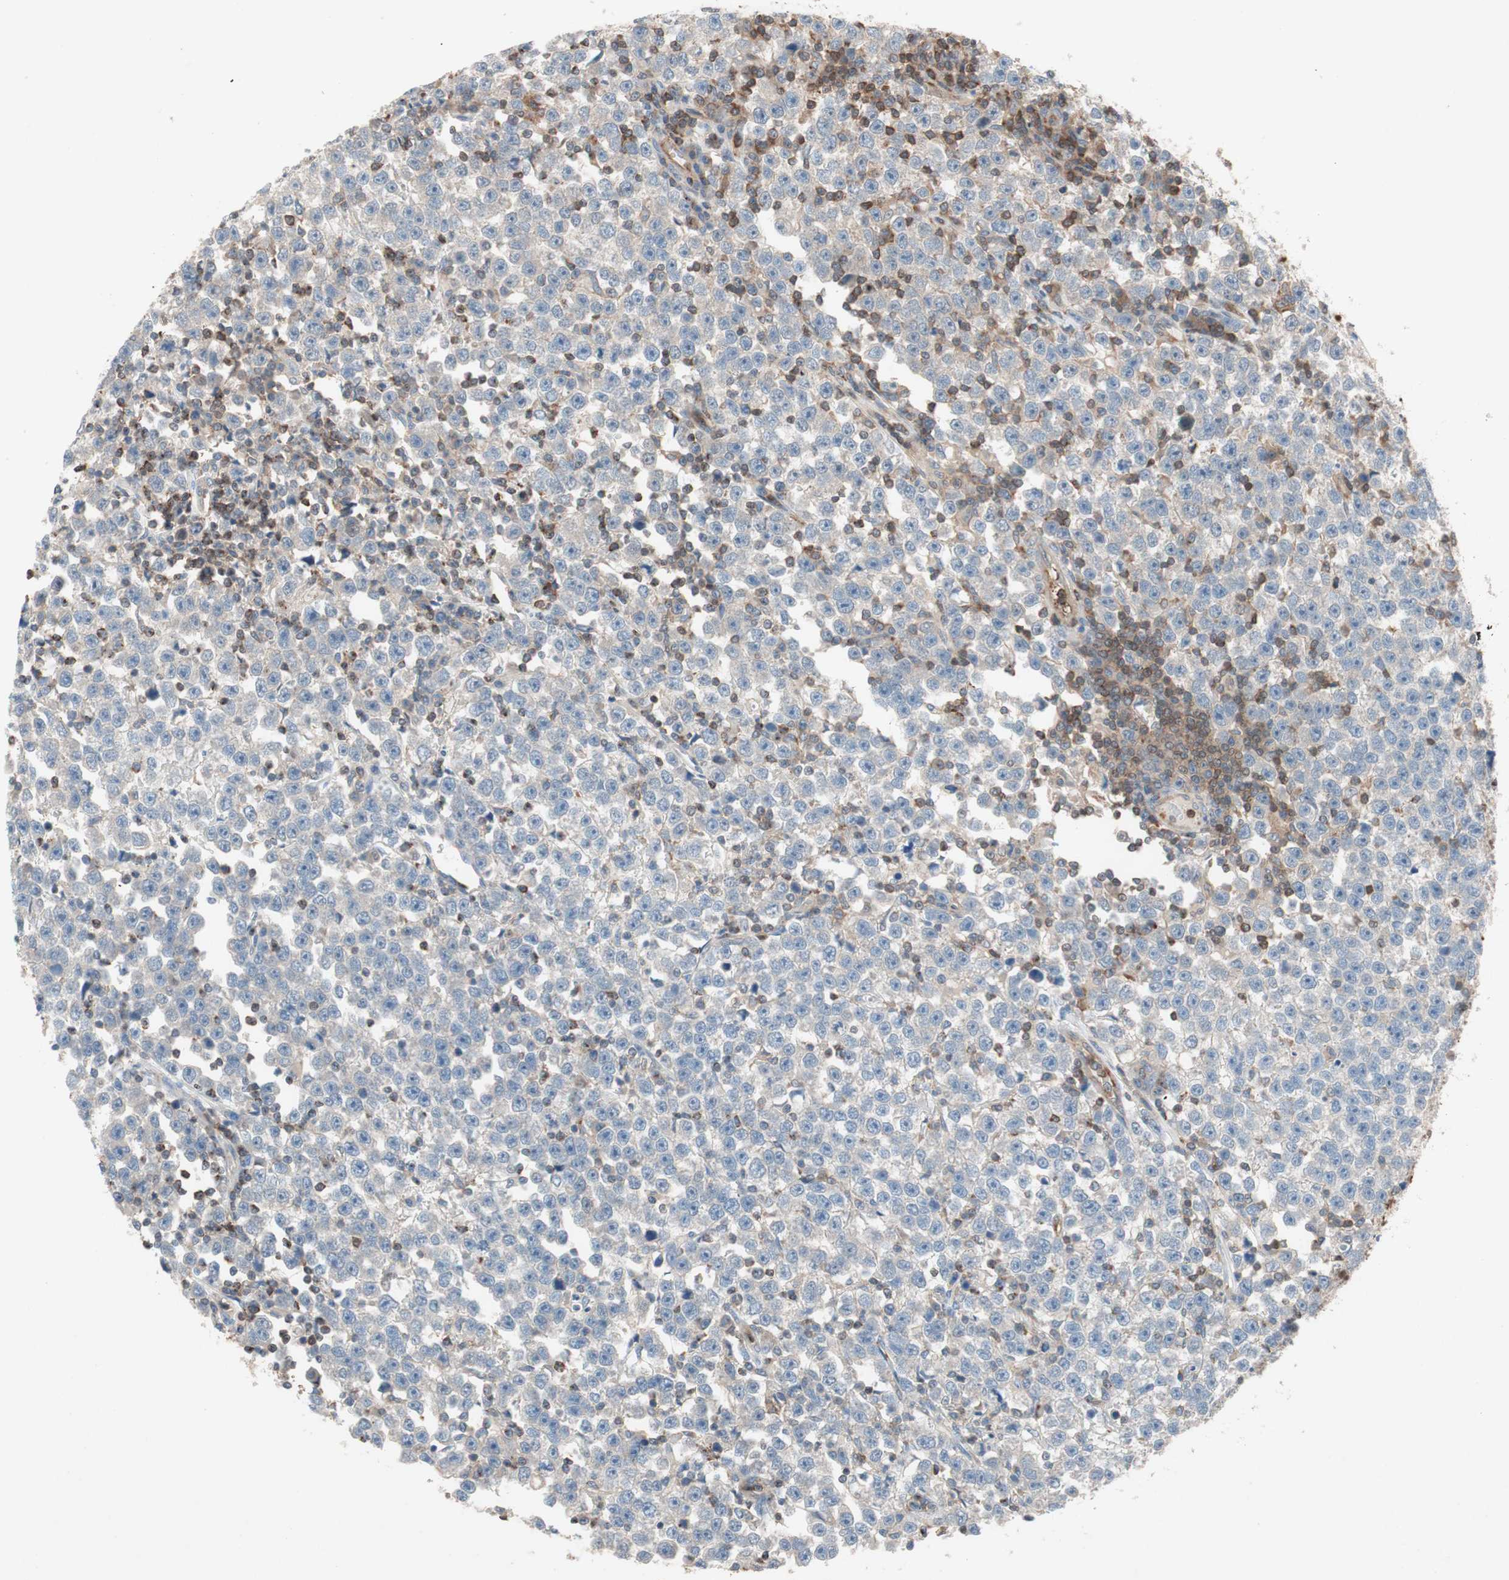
{"staining": {"intensity": "negative", "quantity": "none", "location": "none"}, "tissue": "testis cancer", "cell_type": "Tumor cells", "image_type": "cancer", "snomed": [{"axis": "morphology", "description": "Seminoma, NOS"}, {"axis": "topography", "description": "Testis"}], "caption": "The histopathology image shows no significant positivity in tumor cells of testis seminoma. The staining was performed using DAB to visualize the protein expression in brown, while the nuclei were stained in blue with hematoxylin (Magnification: 20x).", "gene": "GALT", "patient": {"sex": "male", "age": 43}}